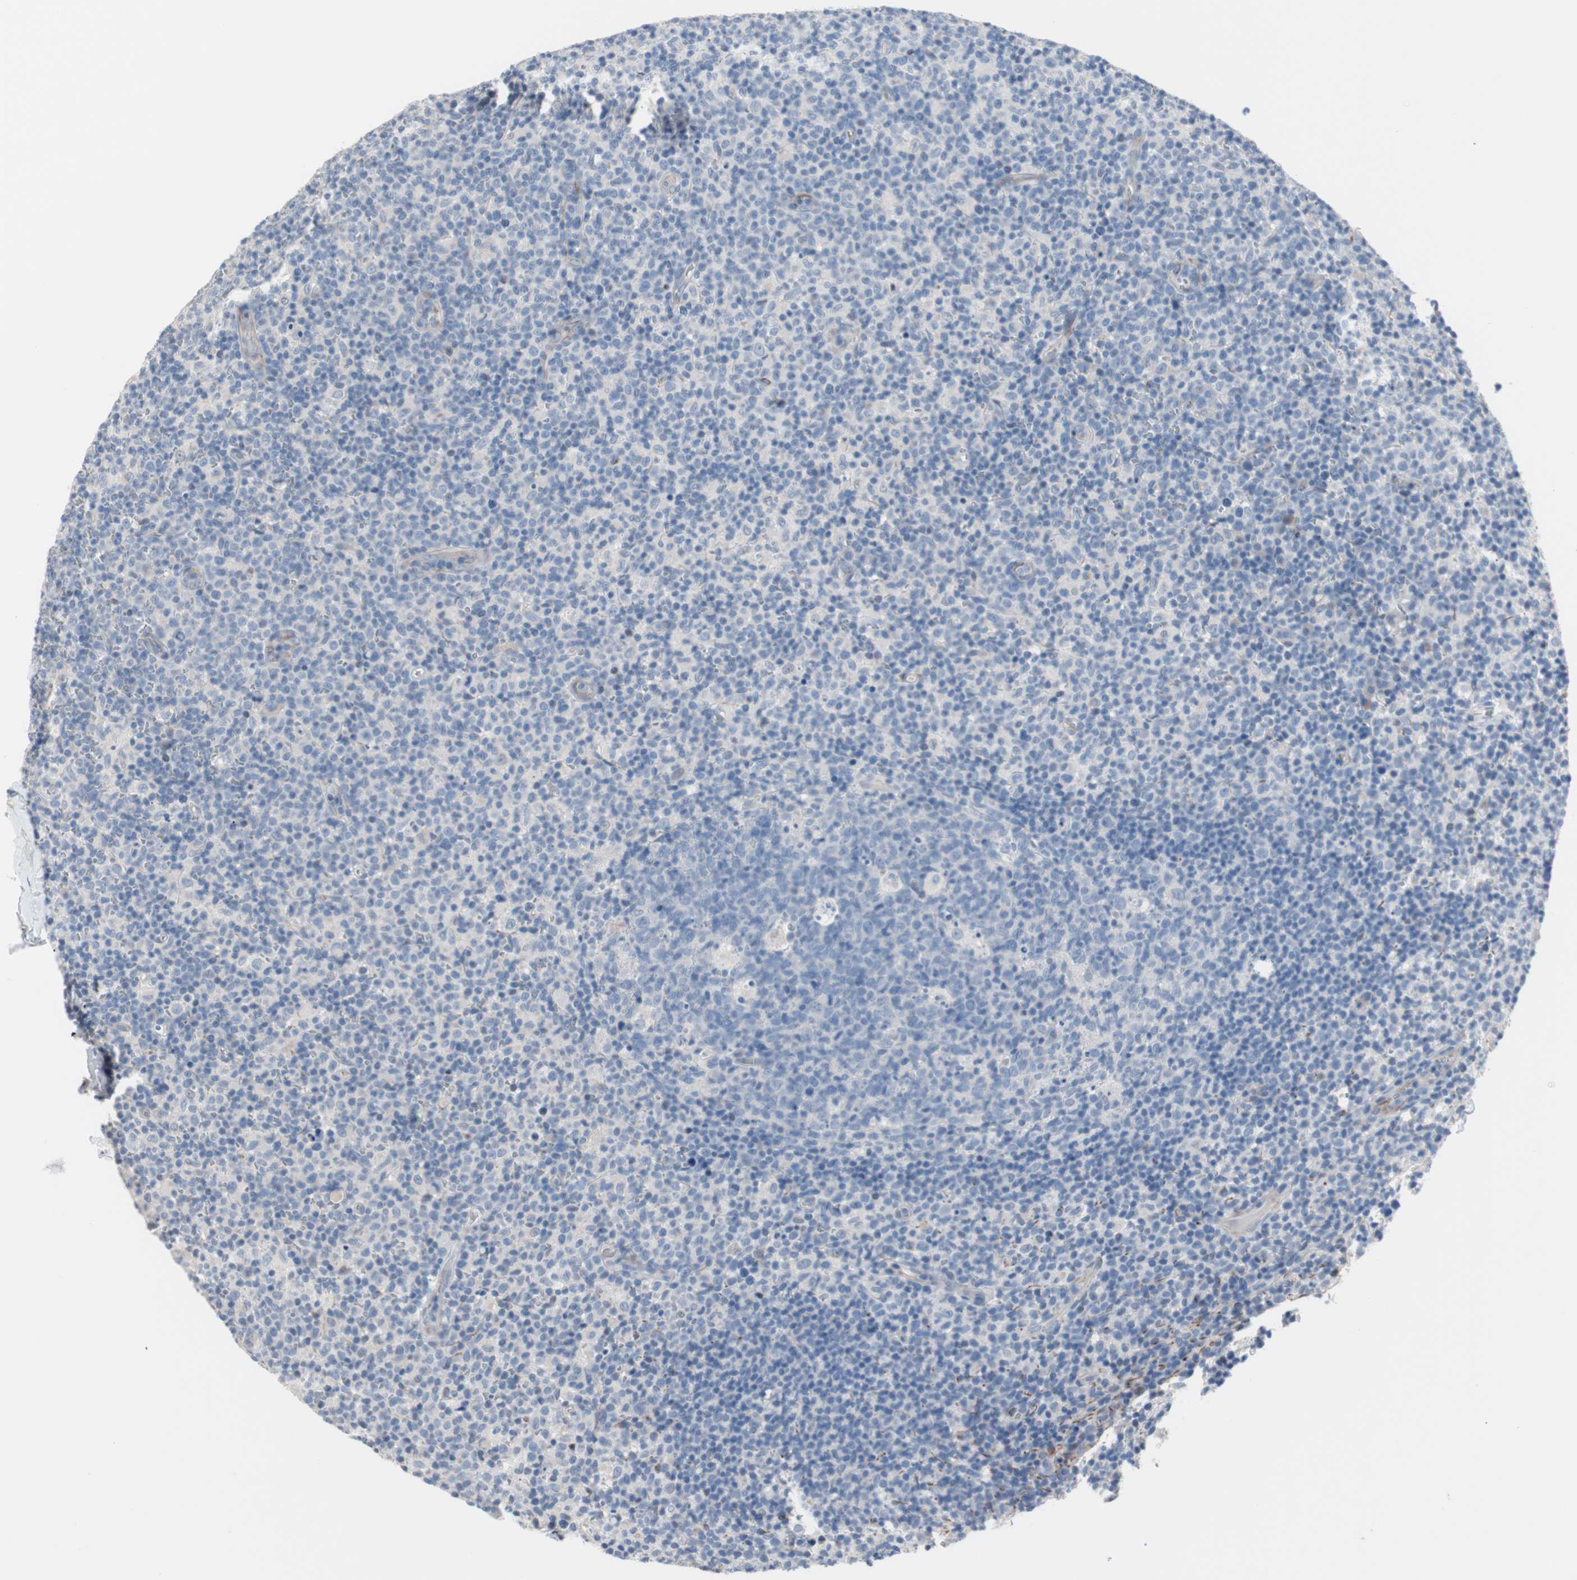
{"staining": {"intensity": "negative", "quantity": "none", "location": "none"}, "tissue": "lymph node", "cell_type": "Germinal center cells", "image_type": "normal", "snomed": [{"axis": "morphology", "description": "Normal tissue, NOS"}, {"axis": "morphology", "description": "Inflammation, NOS"}, {"axis": "topography", "description": "Lymph node"}], "caption": "Image shows no significant protein staining in germinal center cells of benign lymph node. Nuclei are stained in blue.", "gene": "ULBP1", "patient": {"sex": "male", "age": 55}}